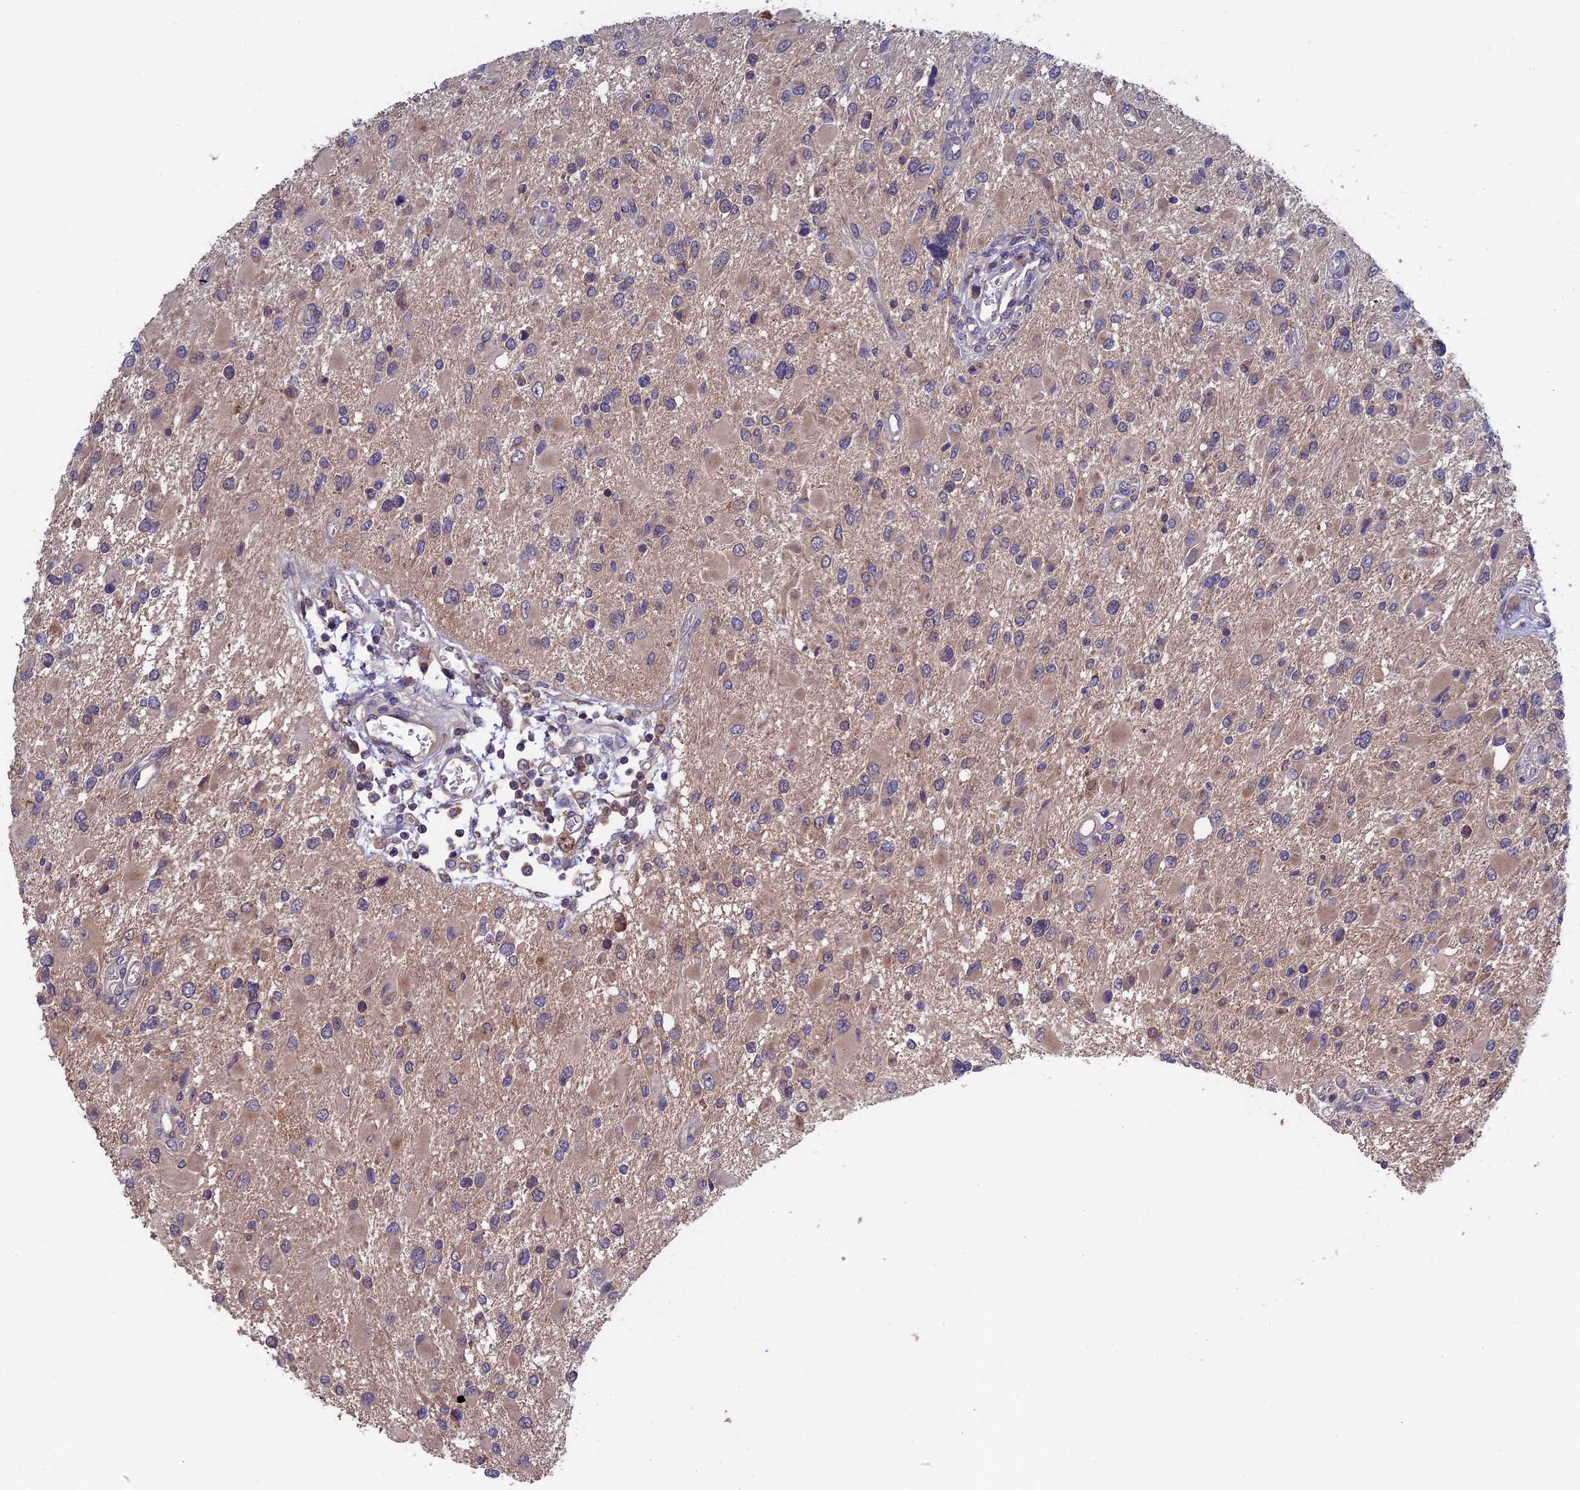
{"staining": {"intensity": "weak", "quantity": "<25%", "location": "cytoplasmic/membranous"}, "tissue": "glioma", "cell_type": "Tumor cells", "image_type": "cancer", "snomed": [{"axis": "morphology", "description": "Glioma, malignant, High grade"}, {"axis": "topography", "description": "Brain"}], "caption": "High magnification brightfield microscopy of malignant glioma (high-grade) stained with DAB (3,3'-diaminobenzidine) (brown) and counterstained with hematoxylin (blue): tumor cells show no significant positivity. (Brightfield microscopy of DAB (3,3'-diaminobenzidine) IHC at high magnification).", "gene": "LCMT1", "patient": {"sex": "male", "age": 53}}